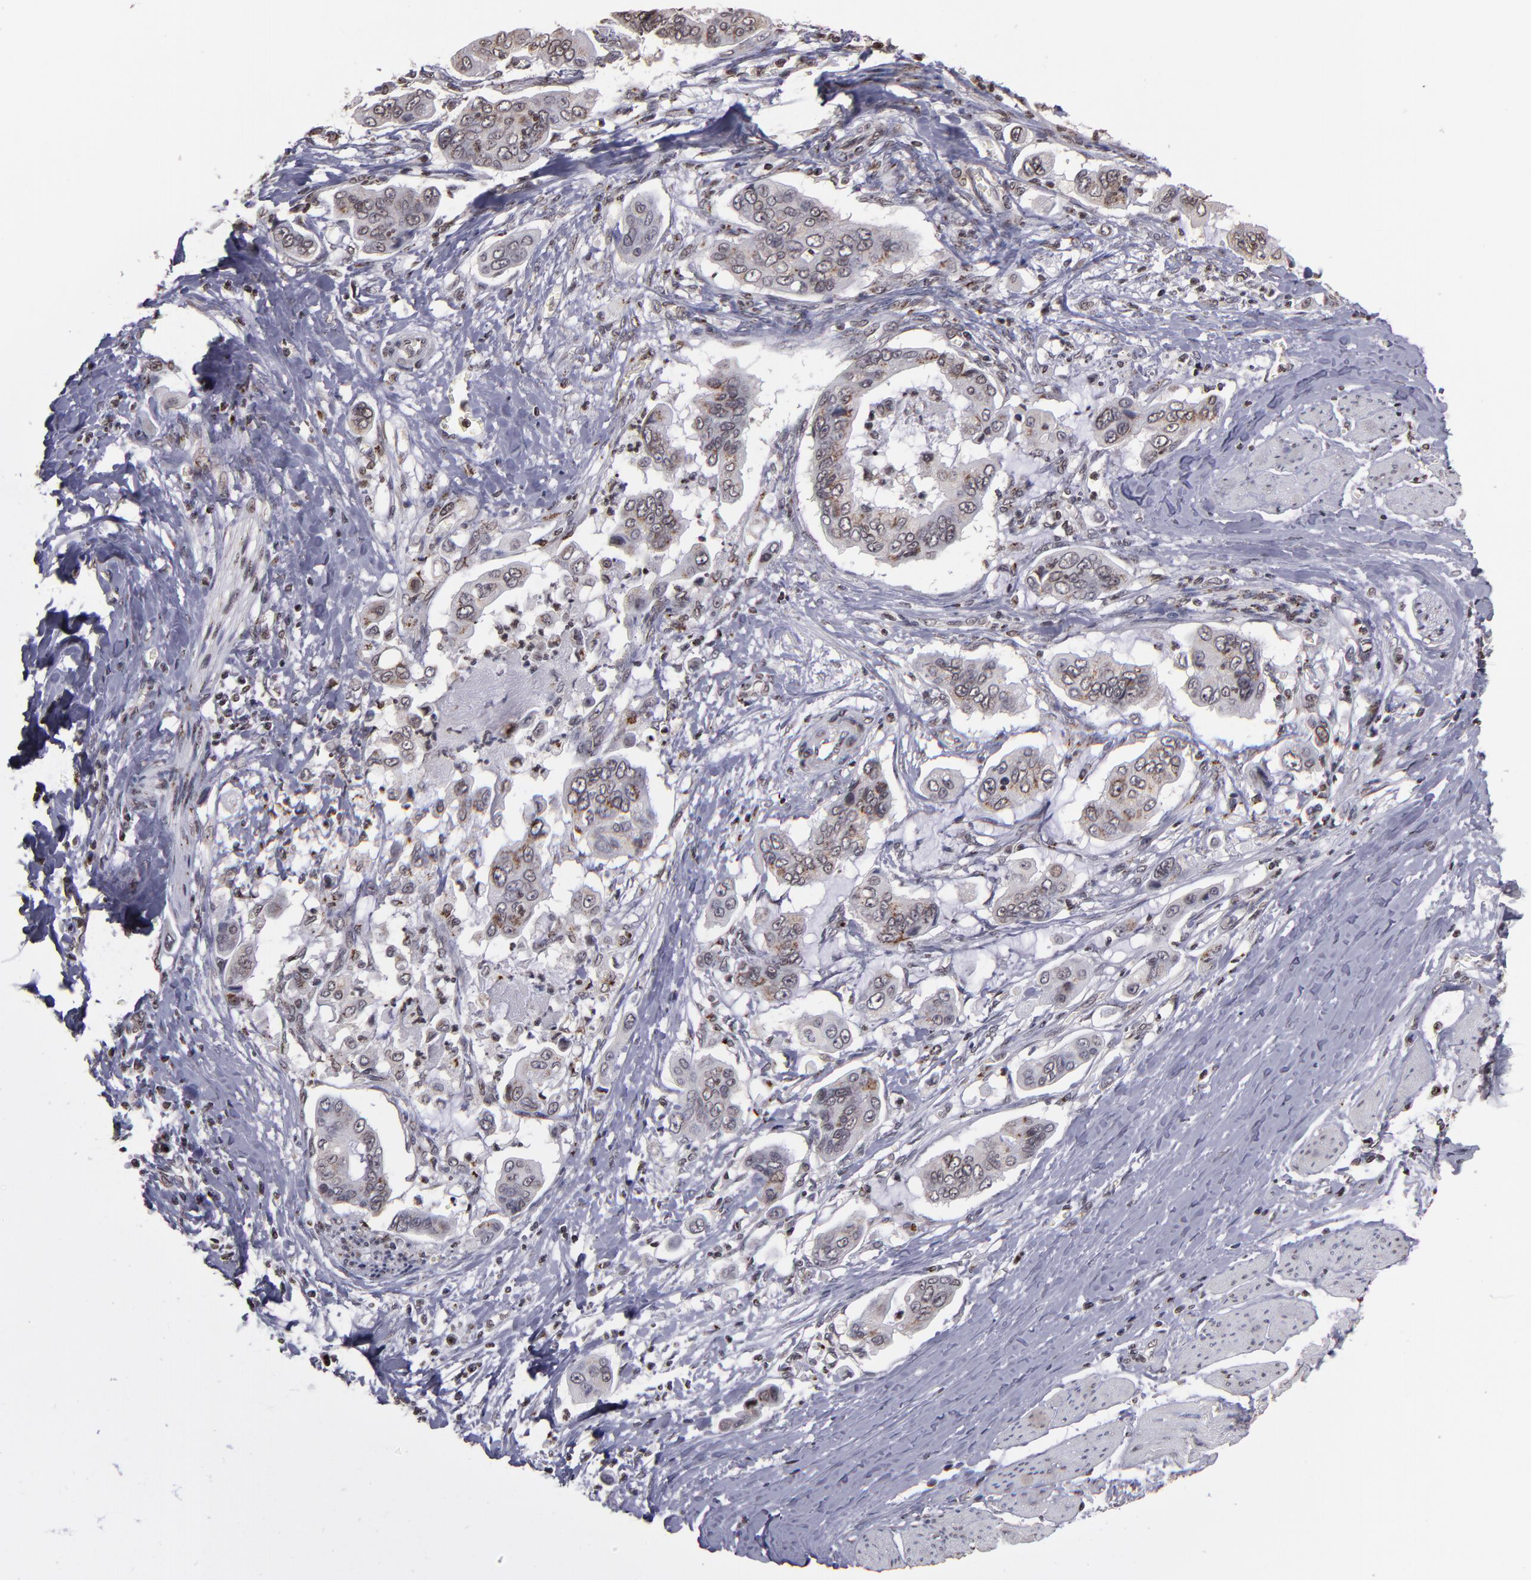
{"staining": {"intensity": "moderate", "quantity": ">75%", "location": "cytoplasmic/membranous,nuclear"}, "tissue": "stomach cancer", "cell_type": "Tumor cells", "image_type": "cancer", "snomed": [{"axis": "morphology", "description": "Adenocarcinoma, NOS"}, {"axis": "topography", "description": "Stomach, upper"}], "caption": "Tumor cells demonstrate medium levels of moderate cytoplasmic/membranous and nuclear staining in approximately >75% of cells in human stomach cancer.", "gene": "CSDC2", "patient": {"sex": "male", "age": 80}}